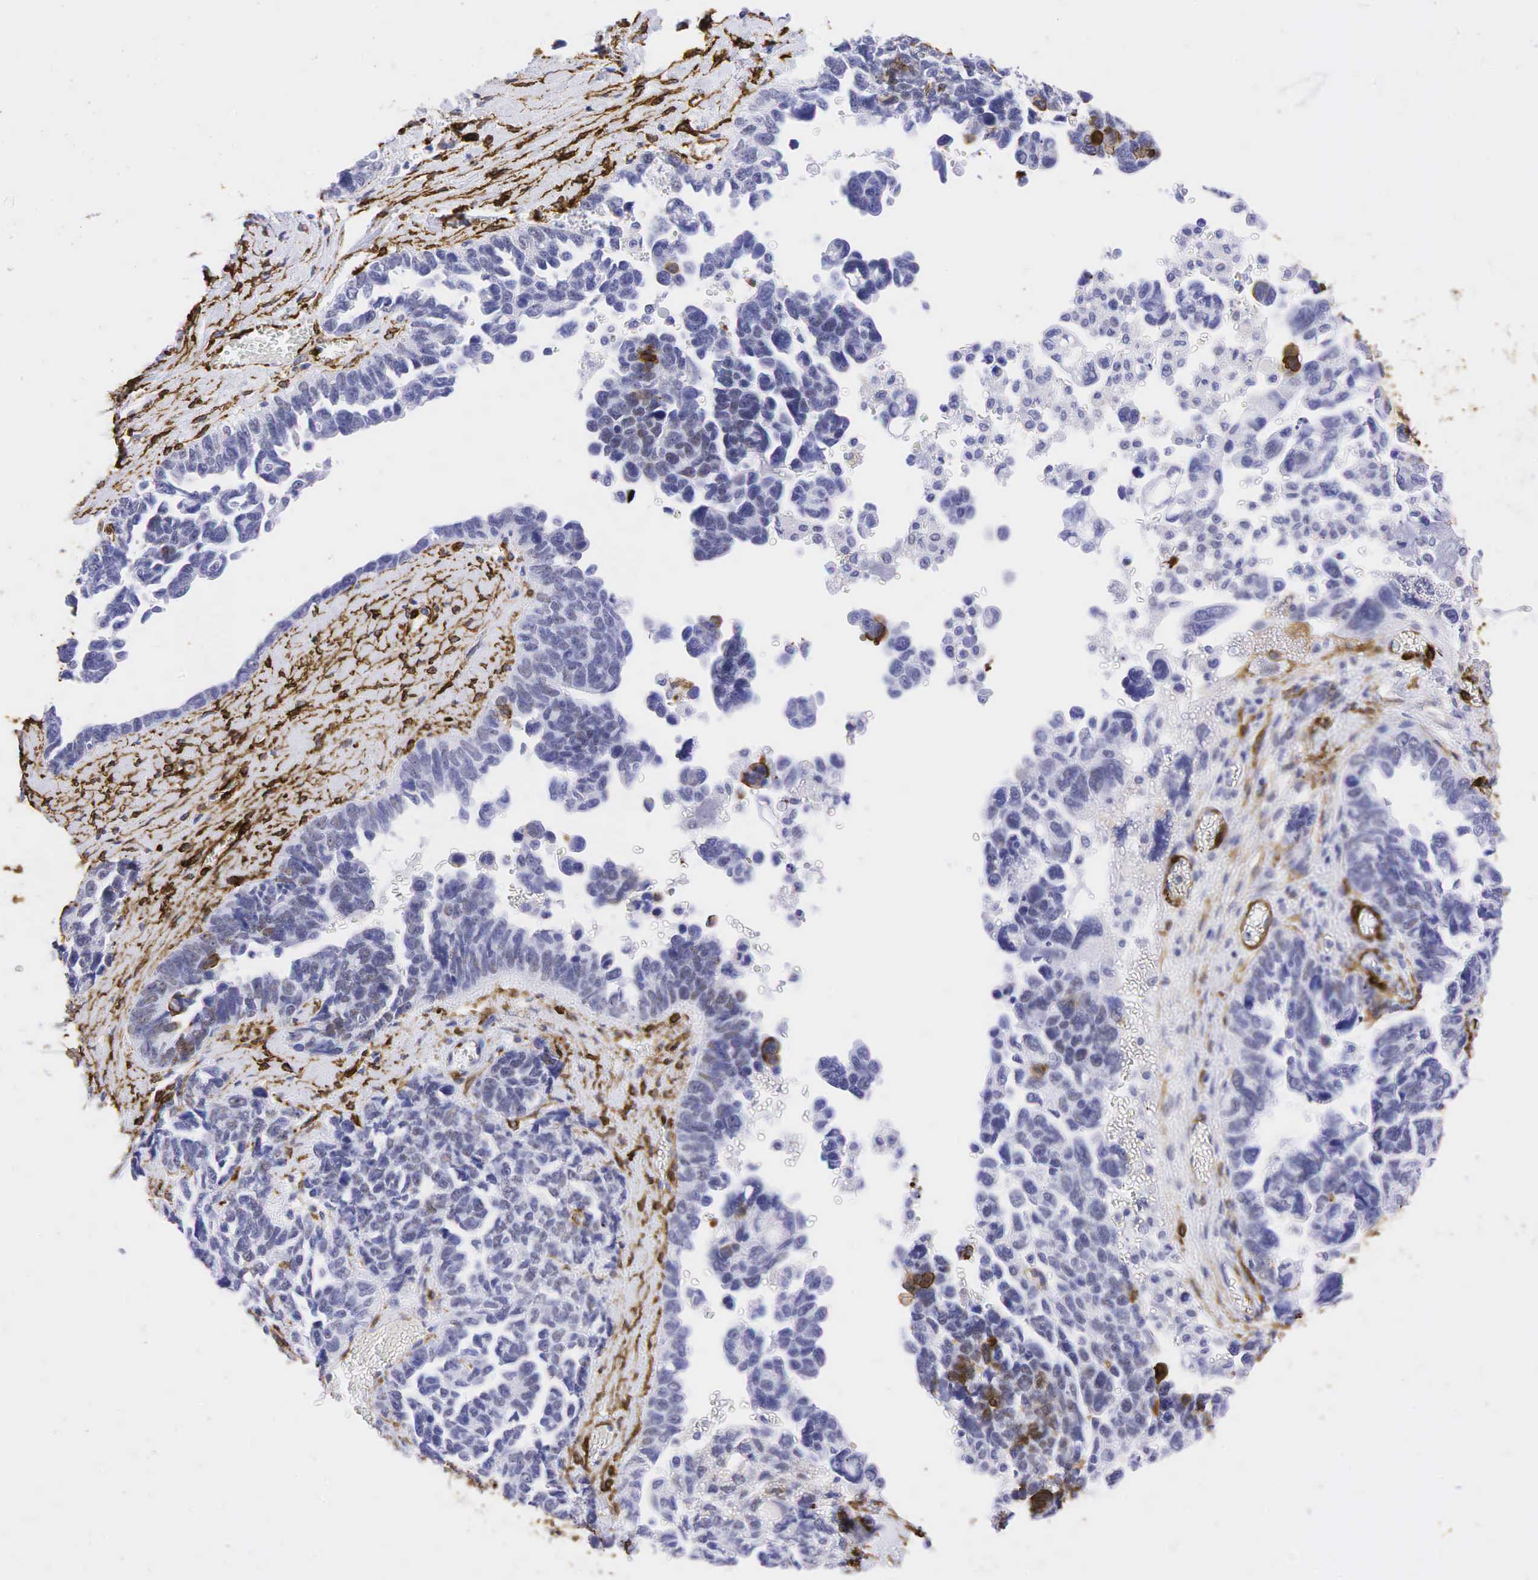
{"staining": {"intensity": "weak", "quantity": "<25%", "location": "nuclear"}, "tissue": "ovarian cancer", "cell_type": "Tumor cells", "image_type": "cancer", "snomed": [{"axis": "morphology", "description": "Cystadenocarcinoma, serous, NOS"}, {"axis": "topography", "description": "Ovary"}], "caption": "Image shows no protein staining in tumor cells of serous cystadenocarcinoma (ovarian) tissue.", "gene": "ACTA2", "patient": {"sex": "female", "age": 69}}